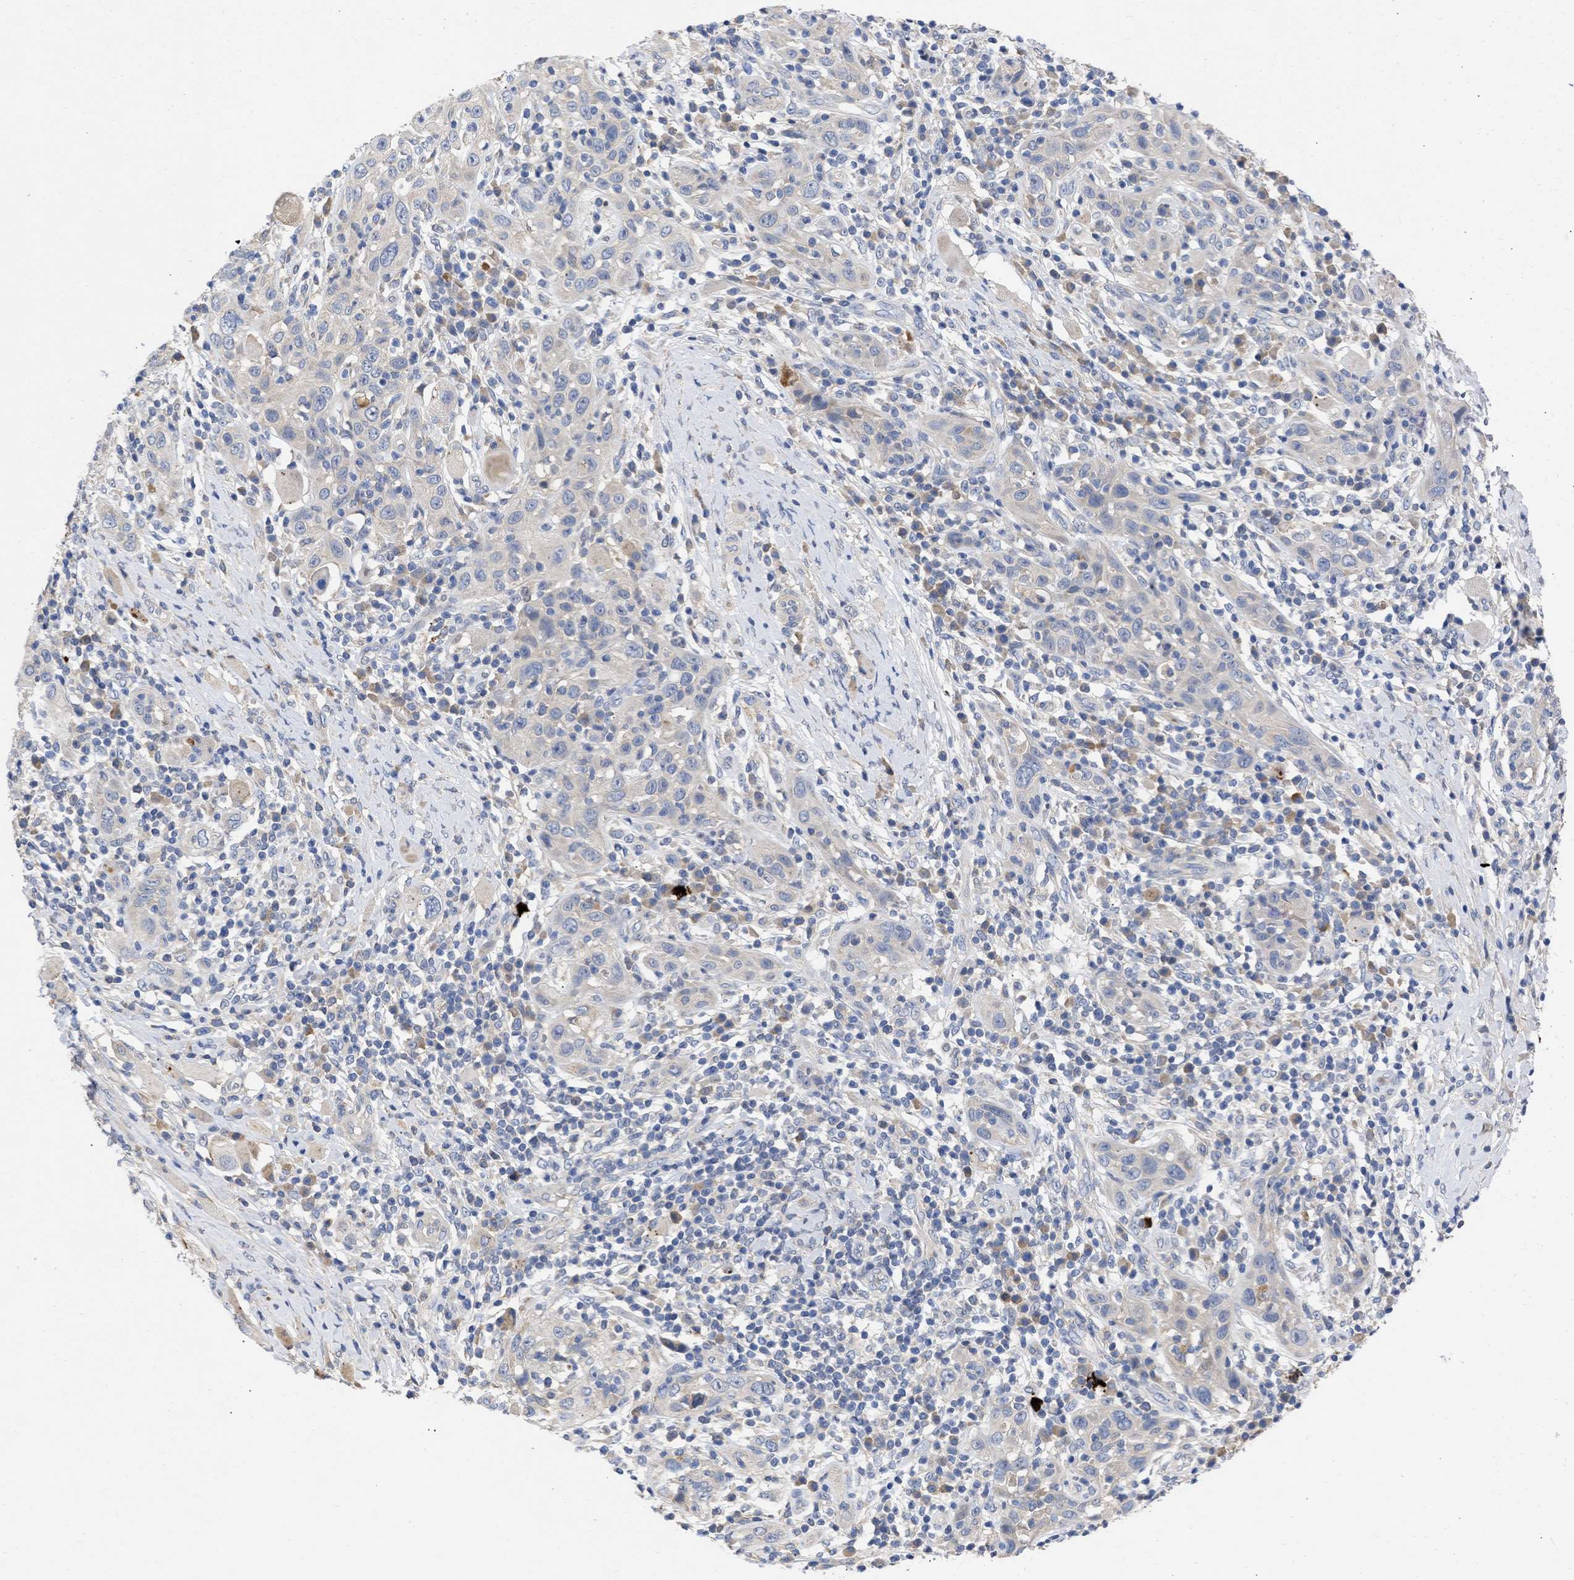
{"staining": {"intensity": "negative", "quantity": "none", "location": "none"}, "tissue": "skin cancer", "cell_type": "Tumor cells", "image_type": "cancer", "snomed": [{"axis": "morphology", "description": "Squamous cell carcinoma, NOS"}, {"axis": "topography", "description": "Skin"}], "caption": "Immunohistochemistry of skin cancer (squamous cell carcinoma) exhibits no staining in tumor cells.", "gene": "ARHGEF4", "patient": {"sex": "female", "age": 88}}